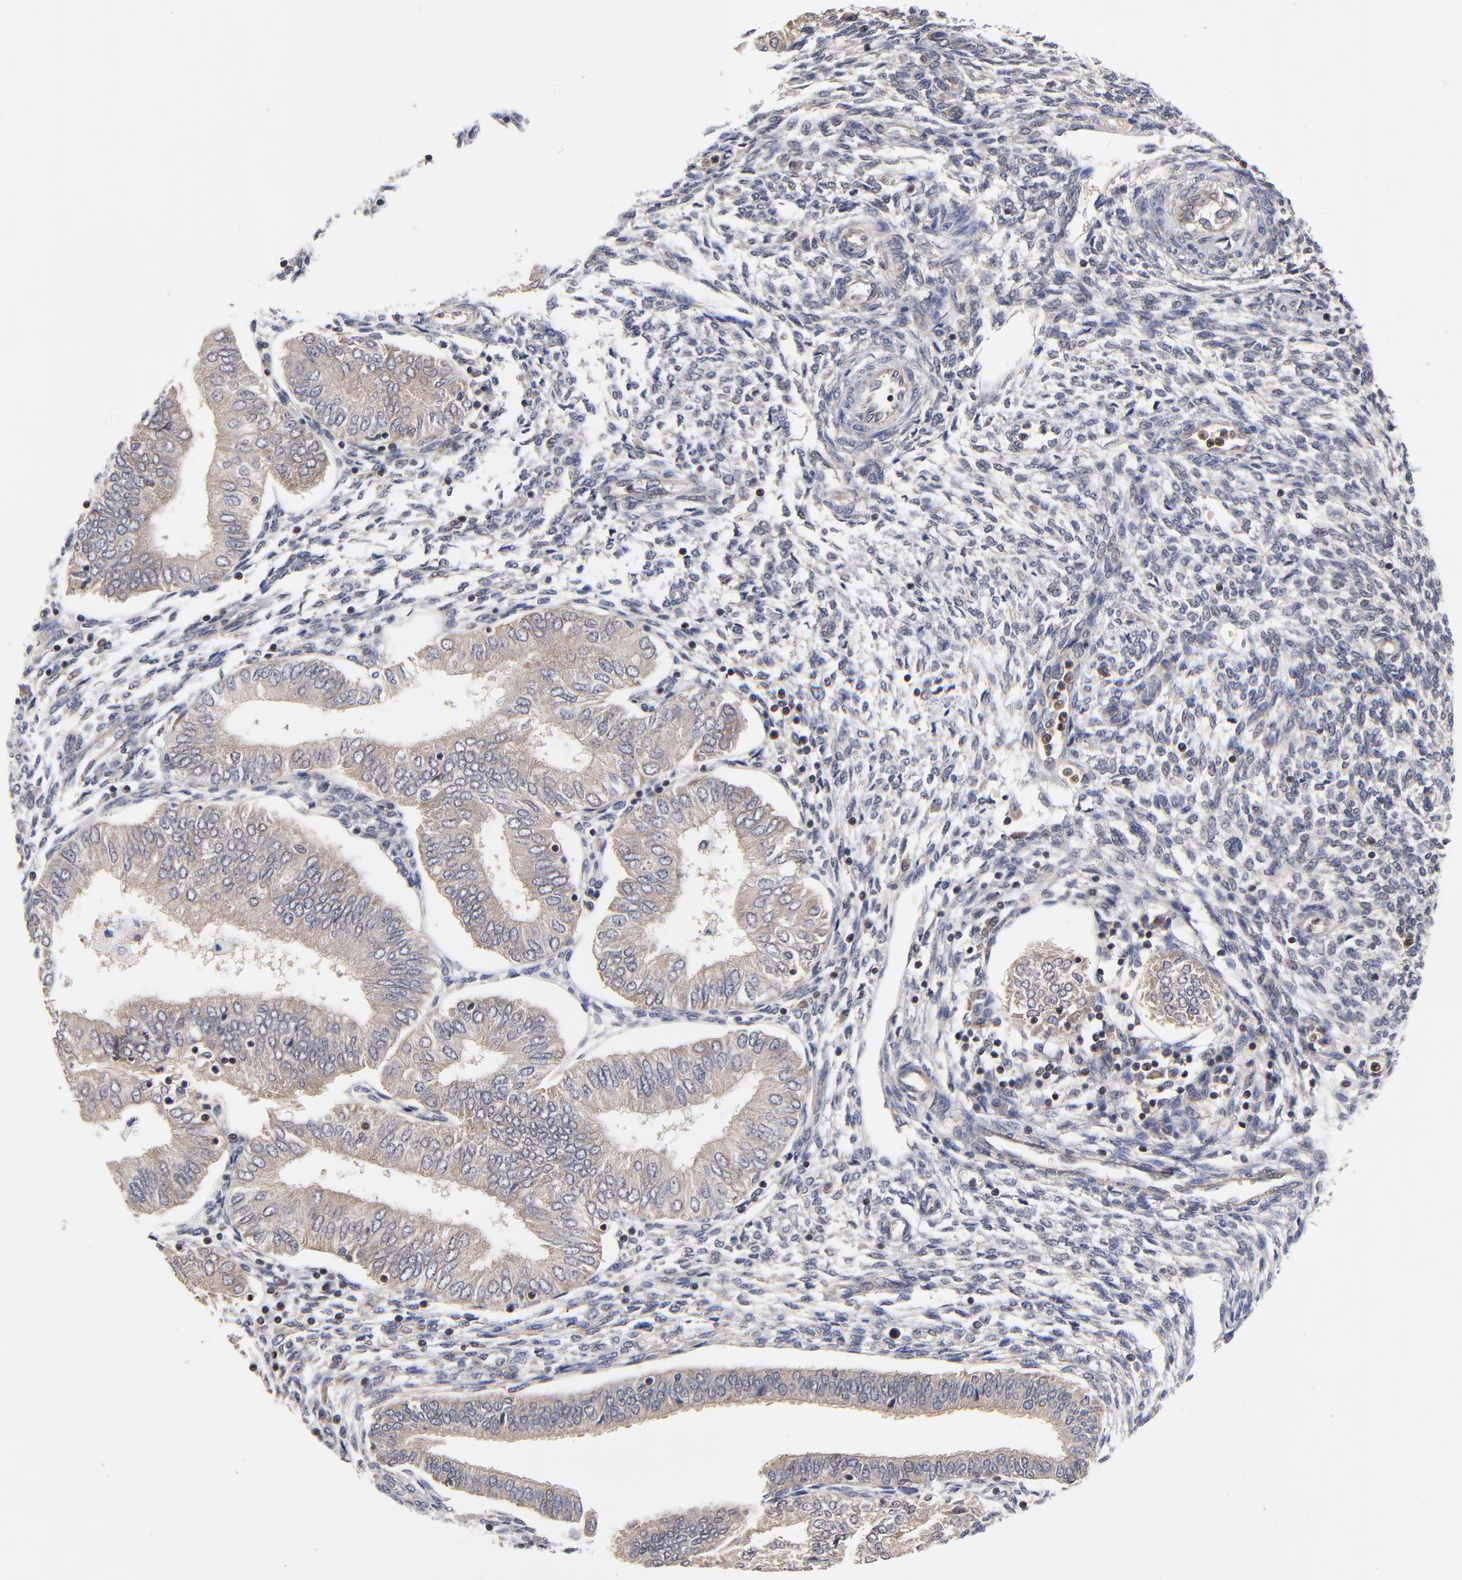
{"staining": {"intensity": "weak", "quantity": ">75%", "location": "cytoplasmic/membranous"}, "tissue": "endometrial cancer", "cell_type": "Tumor cells", "image_type": "cancer", "snomed": [{"axis": "morphology", "description": "Adenocarcinoma, NOS"}, {"axis": "topography", "description": "Endometrium"}], "caption": "Immunohistochemistry photomicrograph of human endometrial cancer (adenocarcinoma) stained for a protein (brown), which demonstrates low levels of weak cytoplasmic/membranous staining in about >75% of tumor cells.", "gene": "PCMT1", "patient": {"sex": "female", "age": 51}}